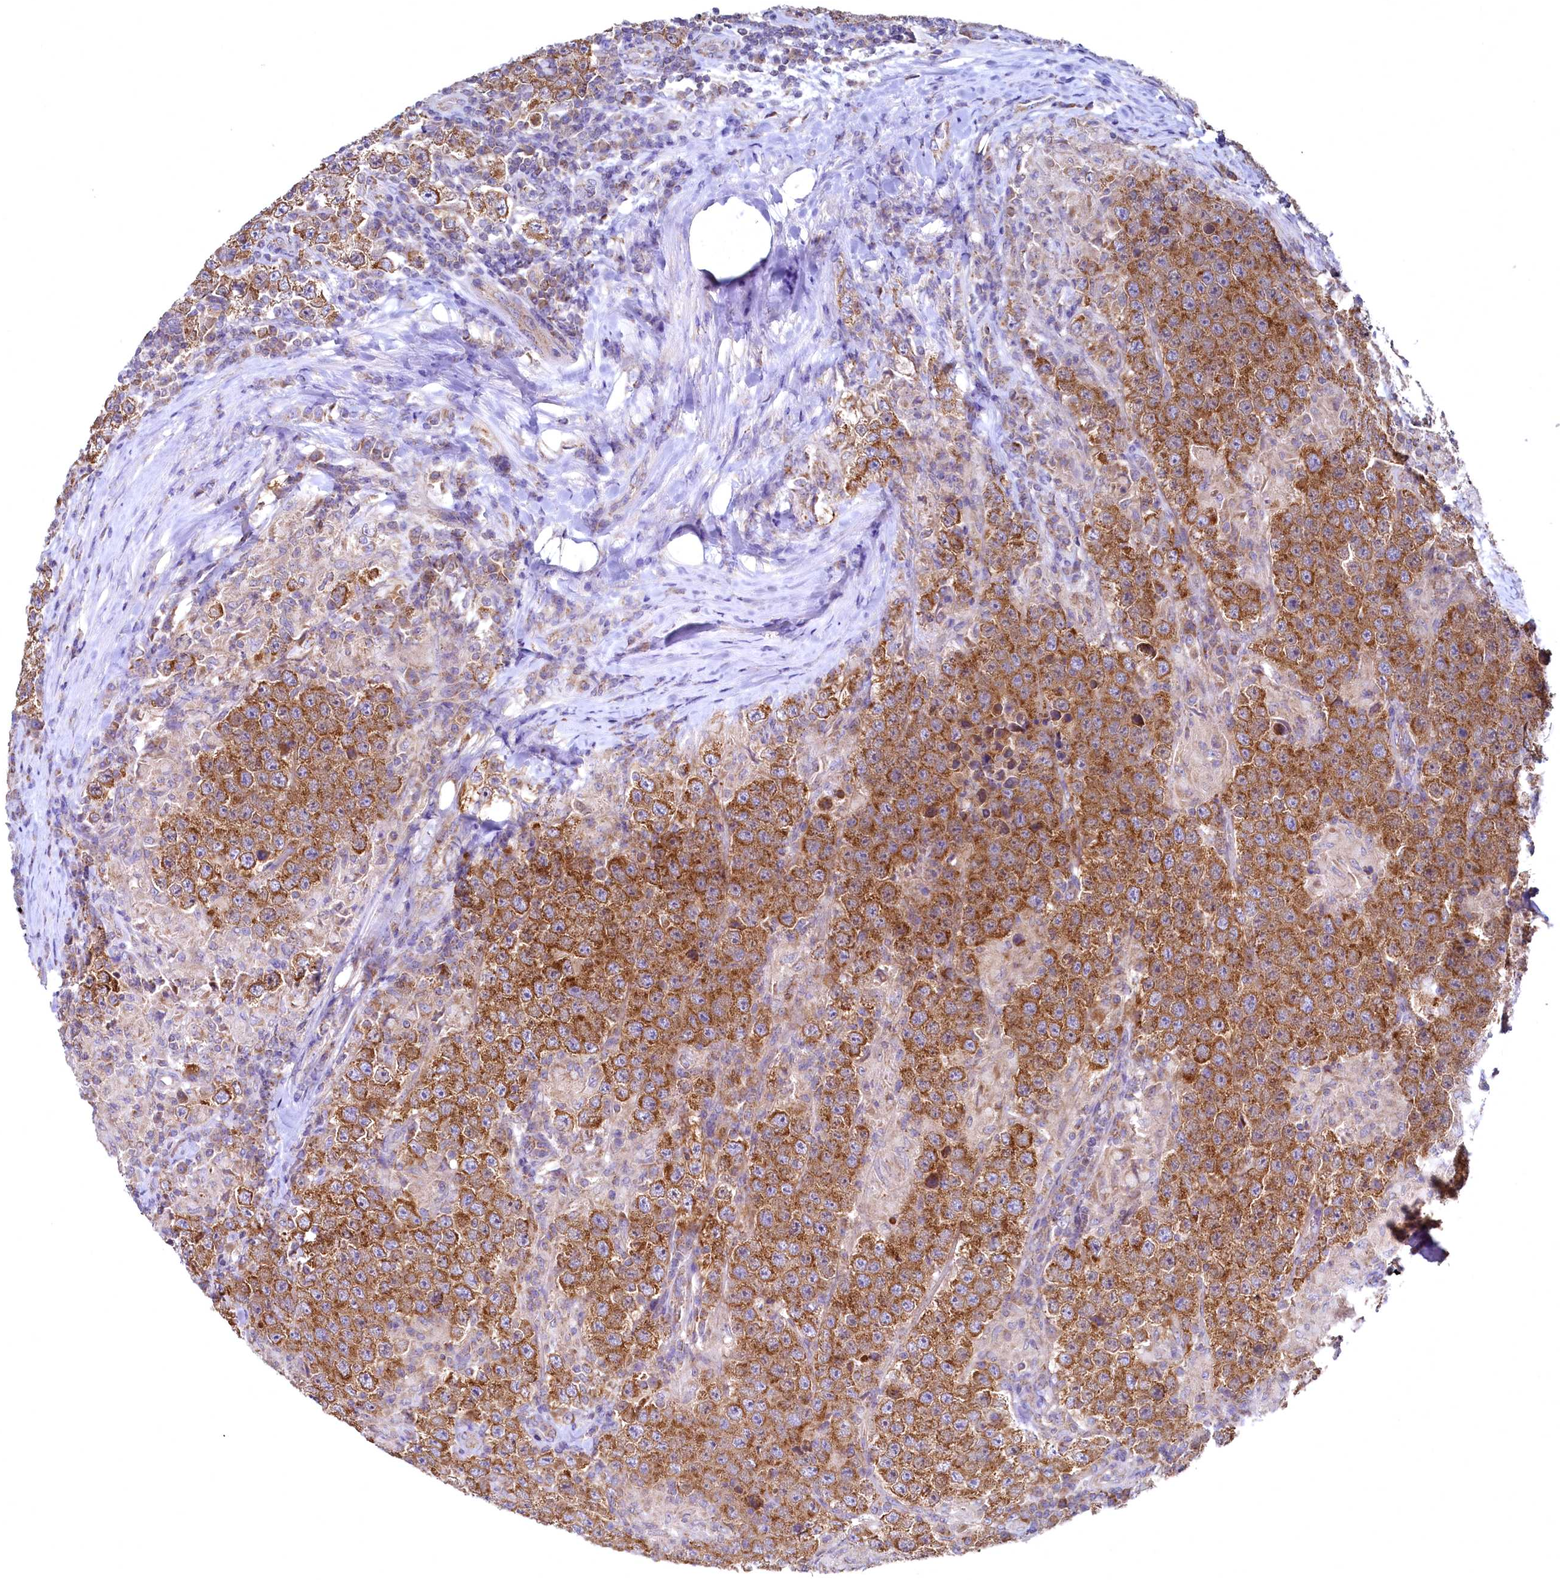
{"staining": {"intensity": "moderate", "quantity": ">75%", "location": "cytoplasmic/membranous"}, "tissue": "testis cancer", "cell_type": "Tumor cells", "image_type": "cancer", "snomed": [{"axis": "morphology", "description": "Normal tissue, NOS"}, {"axis": "morphology", "description": "Urothelial carcinoma, High grade"}, {"axis": "morphology", "description": "Seminoma, NOS"}, {"axis": "morphology", "description": "Carcinoma, Embryonal, NOS"}, {"axis": "topography", "description": "Urinary bladder"}, {"axis": "topography", "description": "Testis"}], "caption": "Moderate cytoplasmic/membranous protein staining is appreciated in about >75% of tumor cells in testis embryonal carcinoma.", "gene": "MRPL57", "patient": {"sex": "male", "age": 41}}